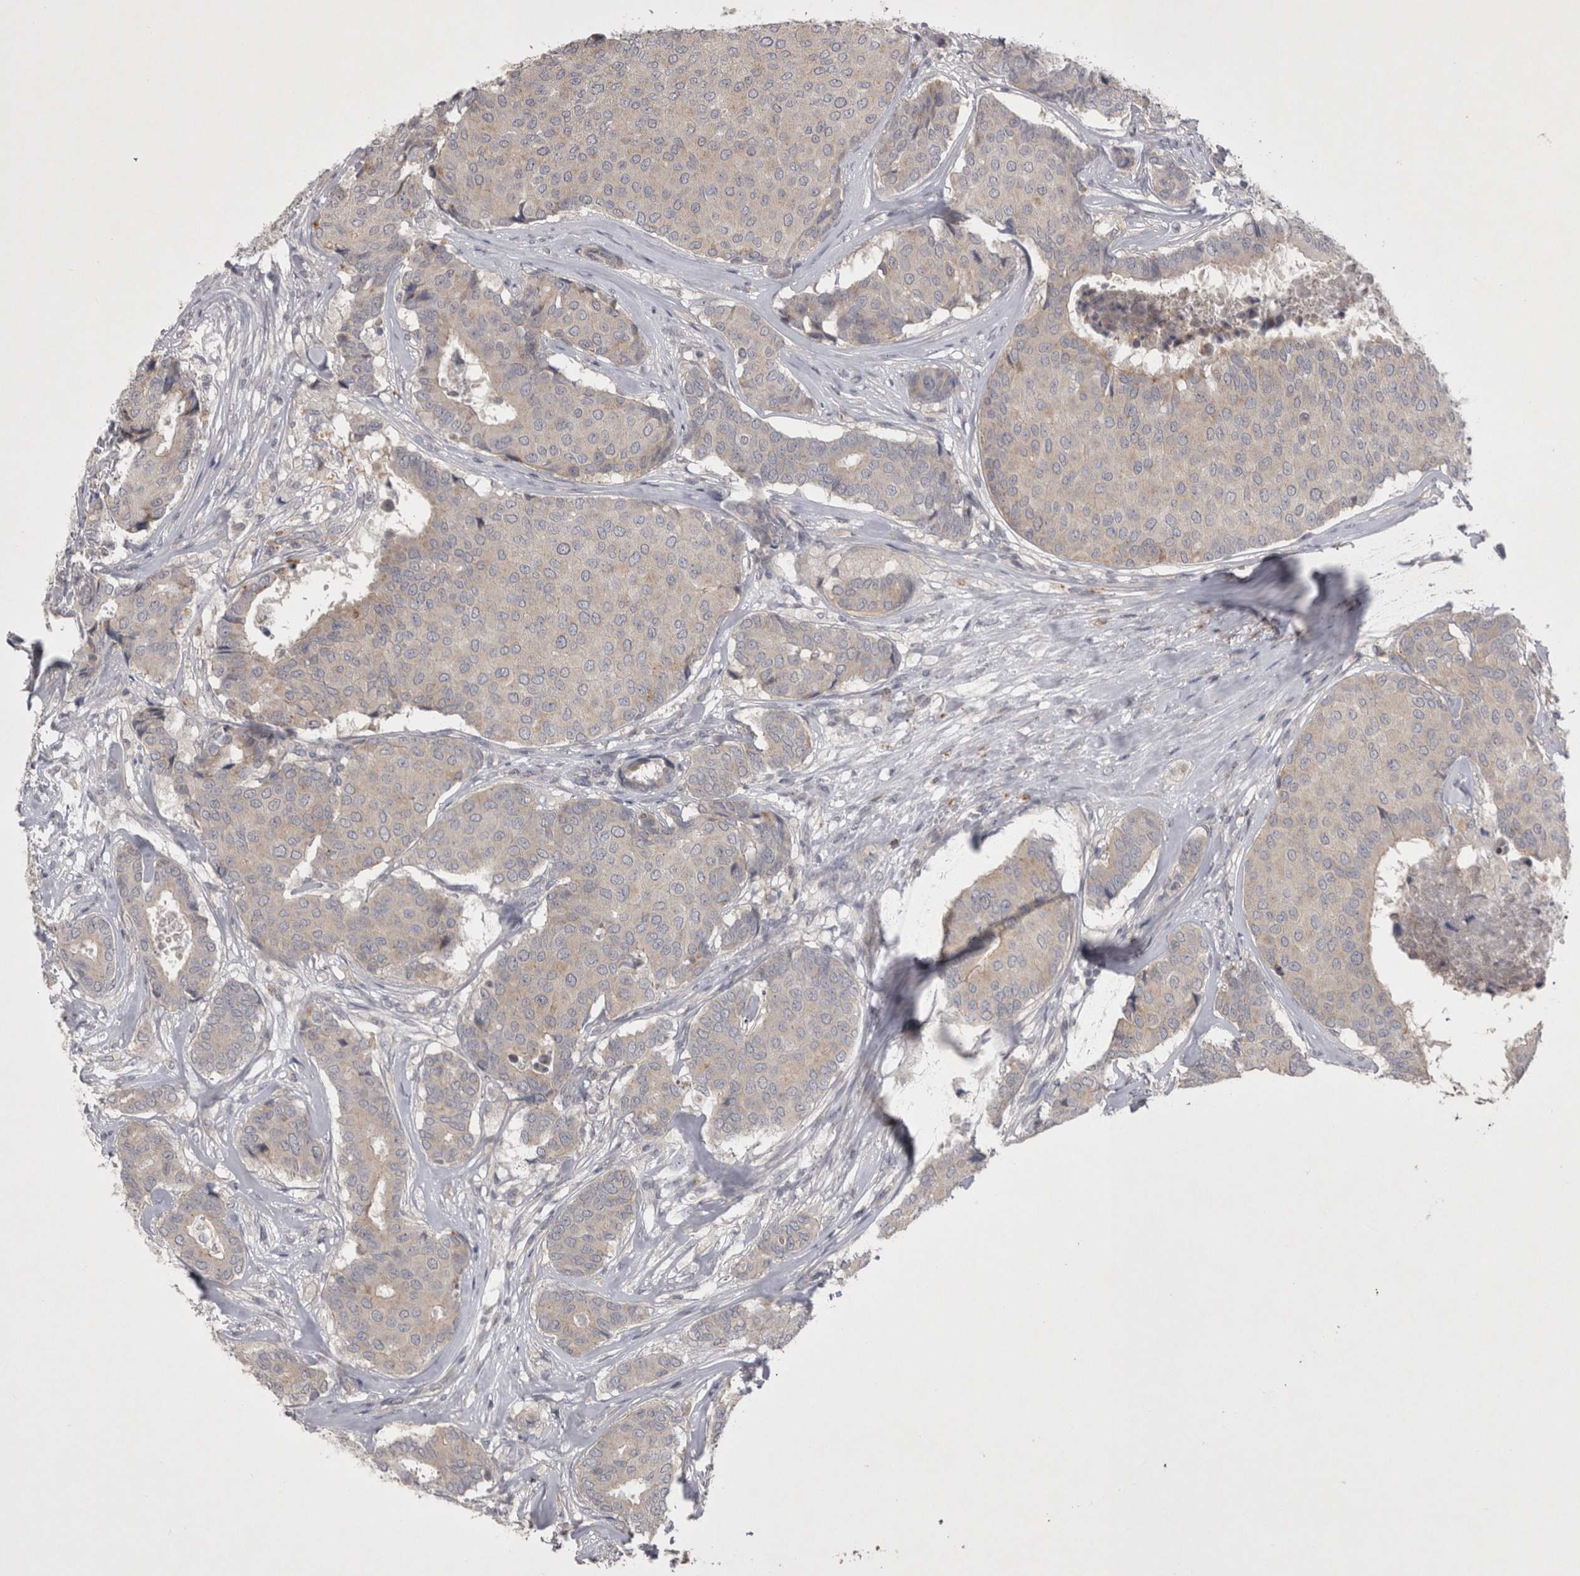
{"staining": {"intensity": "negative", "quantity": "none", "location": "none"}, "tissue": "breast cancer", "cell_type": "Tumor cells", "image_type": "cancer", "snomed": [{"axis": "morphology", "description": "Duct carcinoma"}, {"axis": "topography", "description": "Breast"}], "caption": "Micrograph shows no protein positivity in tumor cells of breast infiltrating ductal carcinoma tissue.", "gene": "CTBS", "patient": {"sex": "female", "age": 75}}